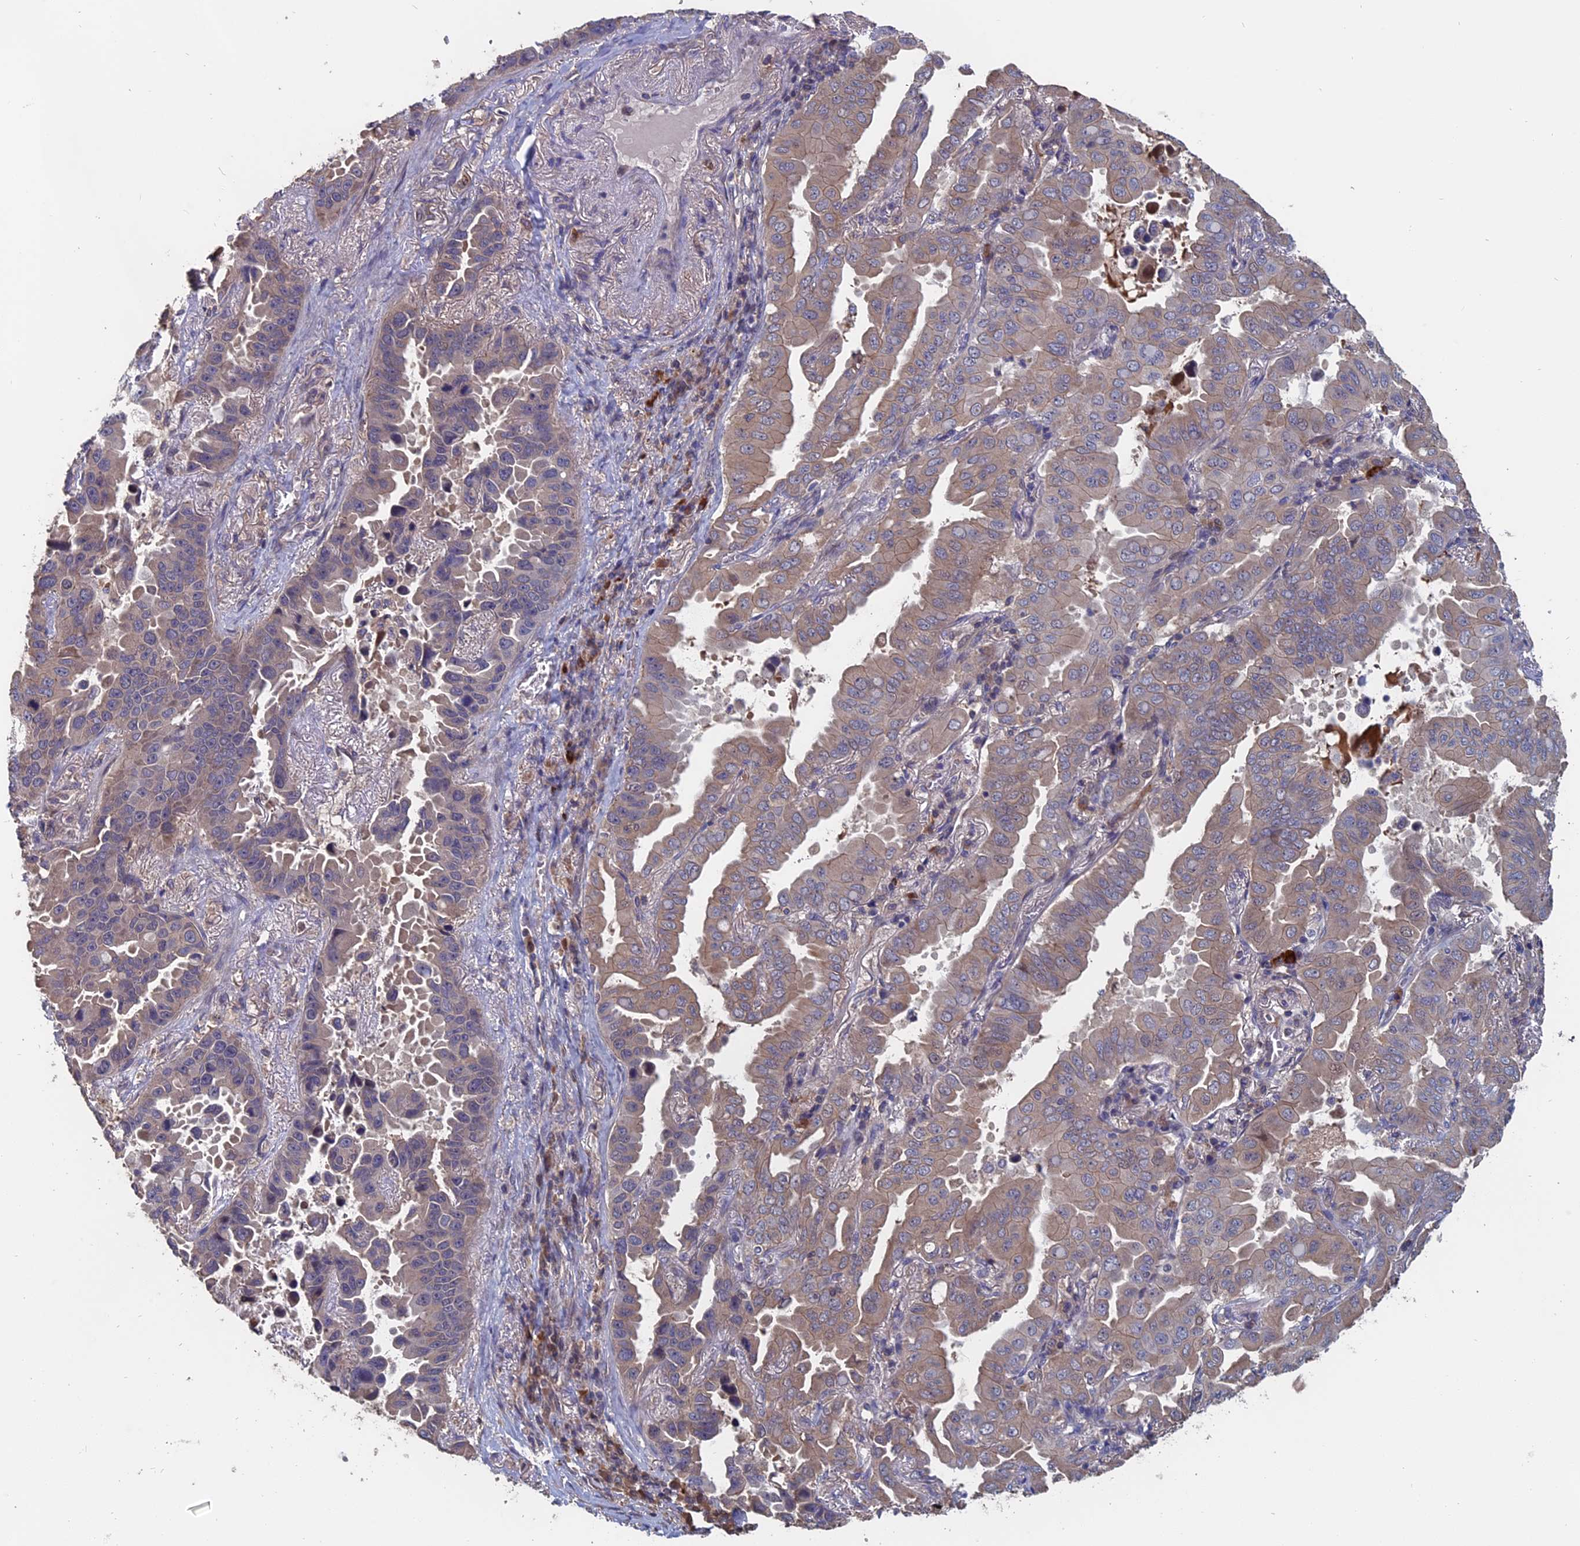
{"staining": {"intensity": "weak", "quantity": ">75%", "location": "cytoplasmic/membranous"}, "tissue": "lung cancer", "cell_type": "Tumor cells", "image_type": "cancer", "snomed": [{"axis": "morphology", "description": "Adenocarcinoma, NOS"}, {"axis": "topography", "description": "Lung"}], "caption": "Weak cytoplasmic/membranous protein staining is seen in approximately >75% of tumor cells in lung cancer (adenocarcinoma).", "gene": "SLC33A1", "patient": {"sex": "male", "age": 64}}